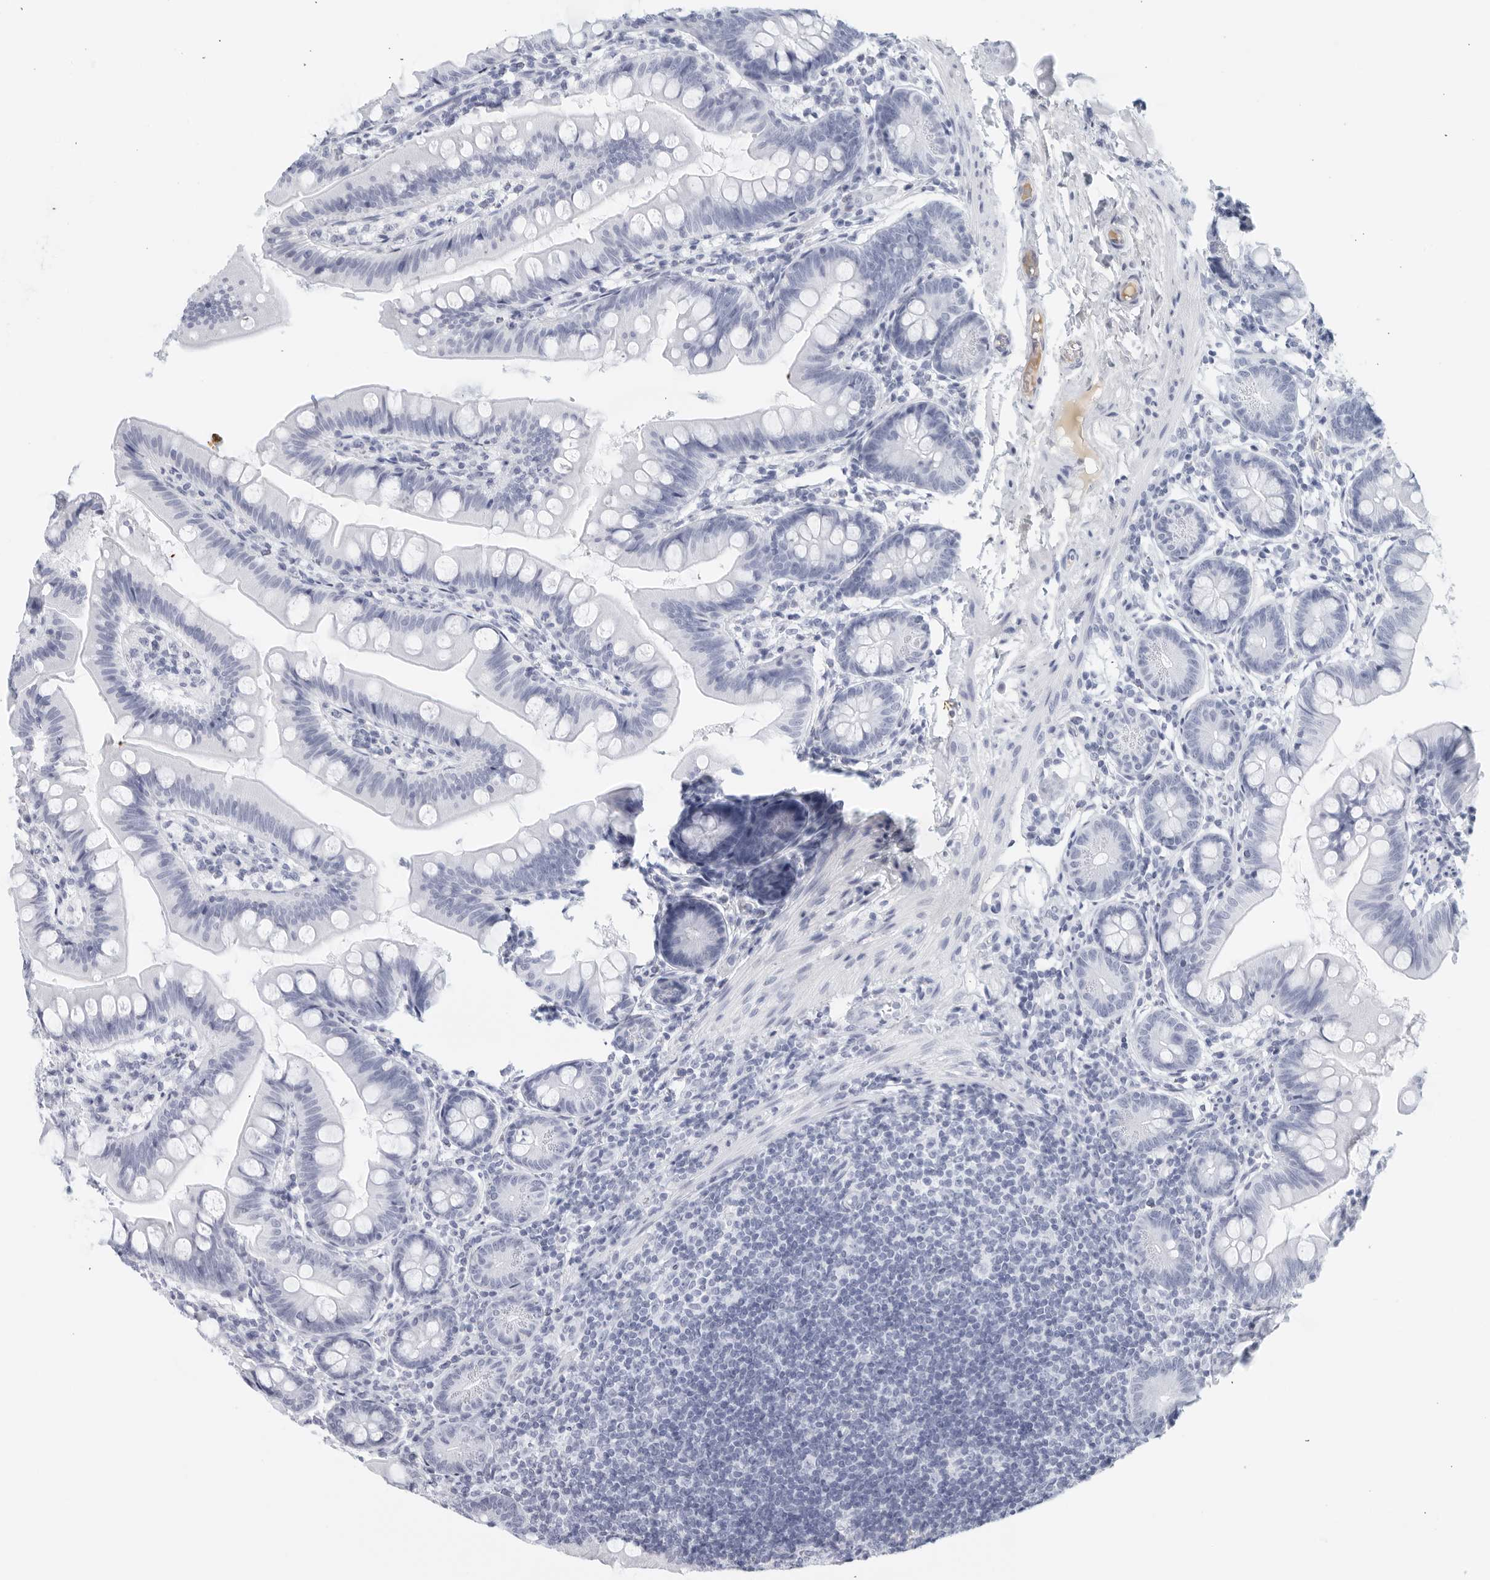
{"staining": {"intensity": "negative", "quantity": "none", "location": "none"}, "tissue": "small intestine", "cell_type": "Glandular cells", "image_type": "normal", "snomed": [{"axis": "morphology", "description": "Normal tissue, NOS"}, {"axis": "topography", "description": "Small intestine"}], "caption": "IHC of benign small intestine displays no staining in glandular cells.", "gene": "FGG", "patient": {"sex": "male", "age": 7}}